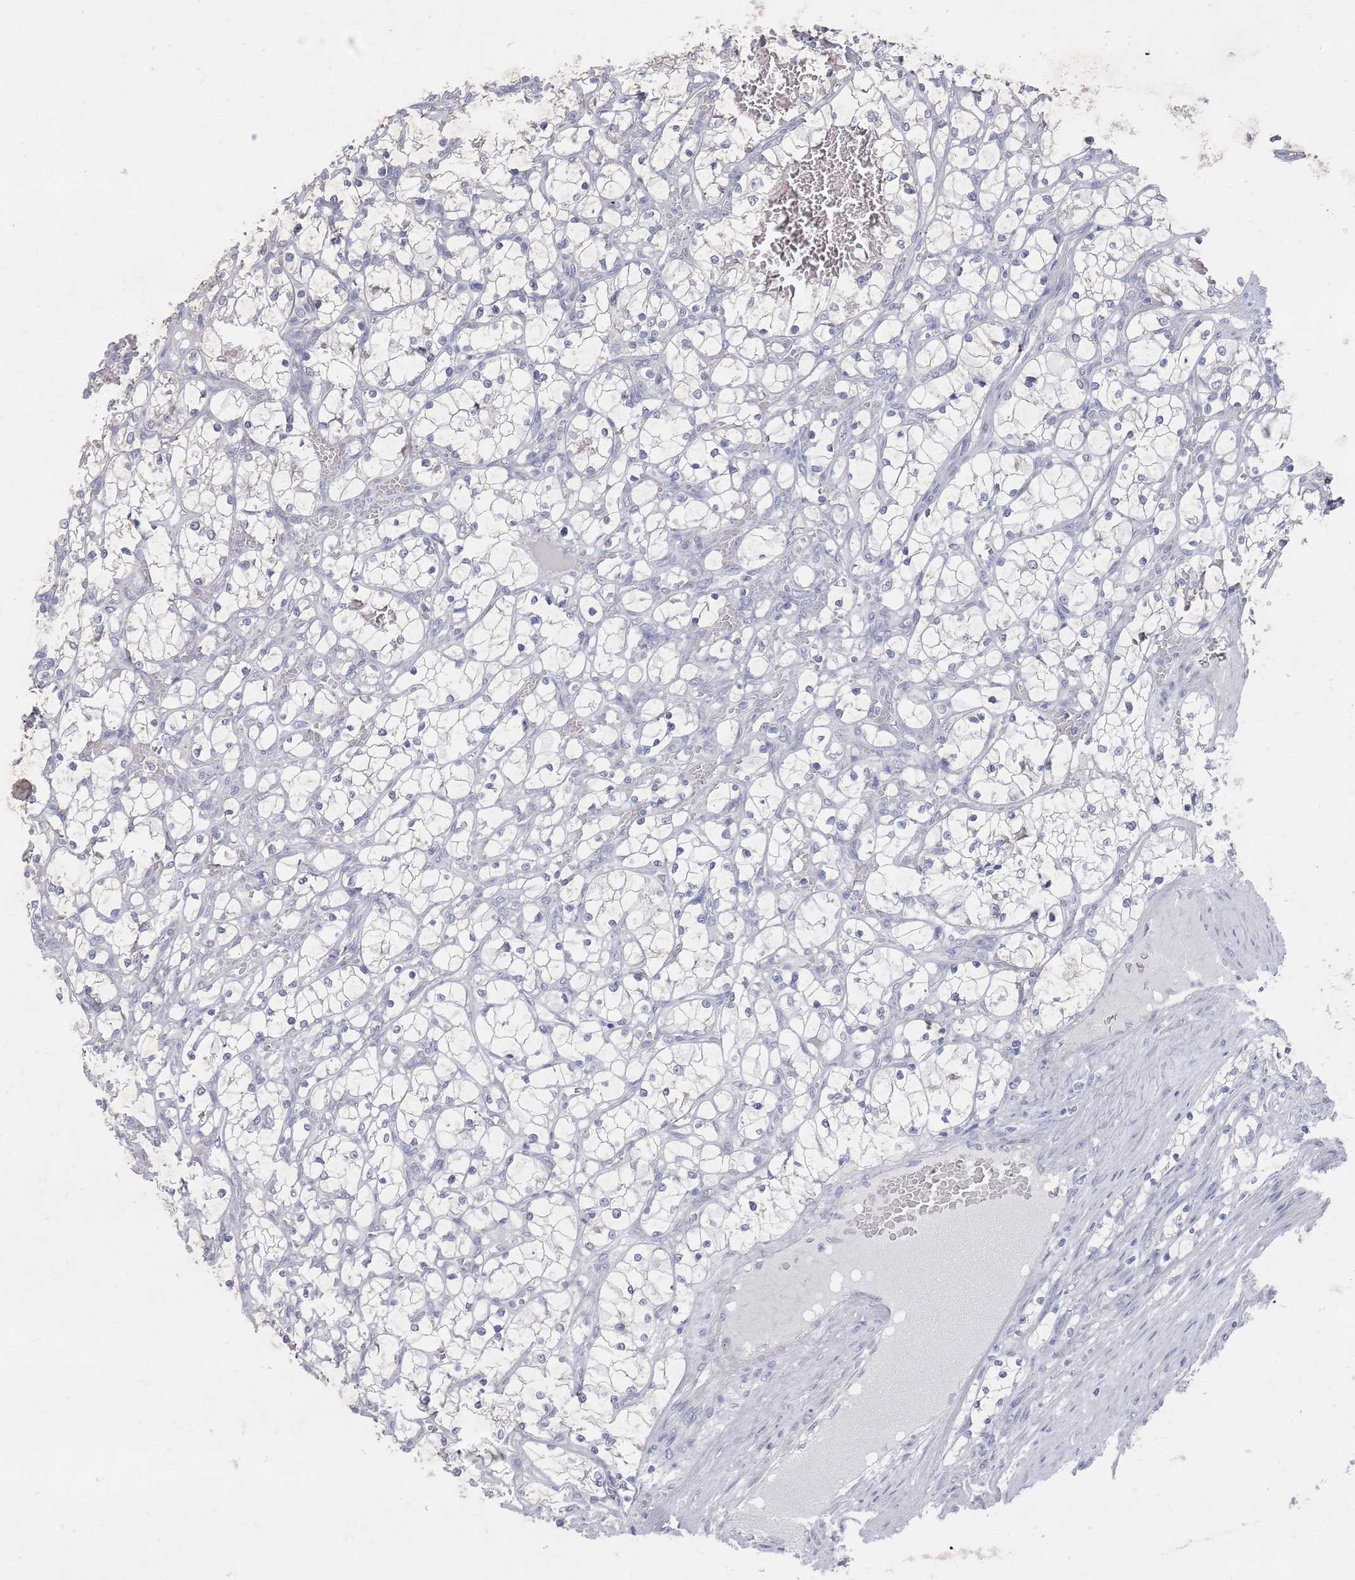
{"staining": {"intensity": "negative", "quantity": "none", "location": "none"}, "tissue": "renal cancer", "cell_type": "Tumor cells", "image_type": "cancer", "snomed": [{"axis": "morphology", "description": "Adenocarcinoma, NOS"}, {"axis": "topography", "description": "Kidney"}], "caption": "IHC photomicrograph of renal cancer (adenocarcinoma) stained for a protein (brown), which displays no staining in tumor cells. The staining is performed using DAB brown chromogen with nuclei counter-stained in using hematoxylin.", "gene": "PROM2", "patient": {"sex": "female", "age": 69}}